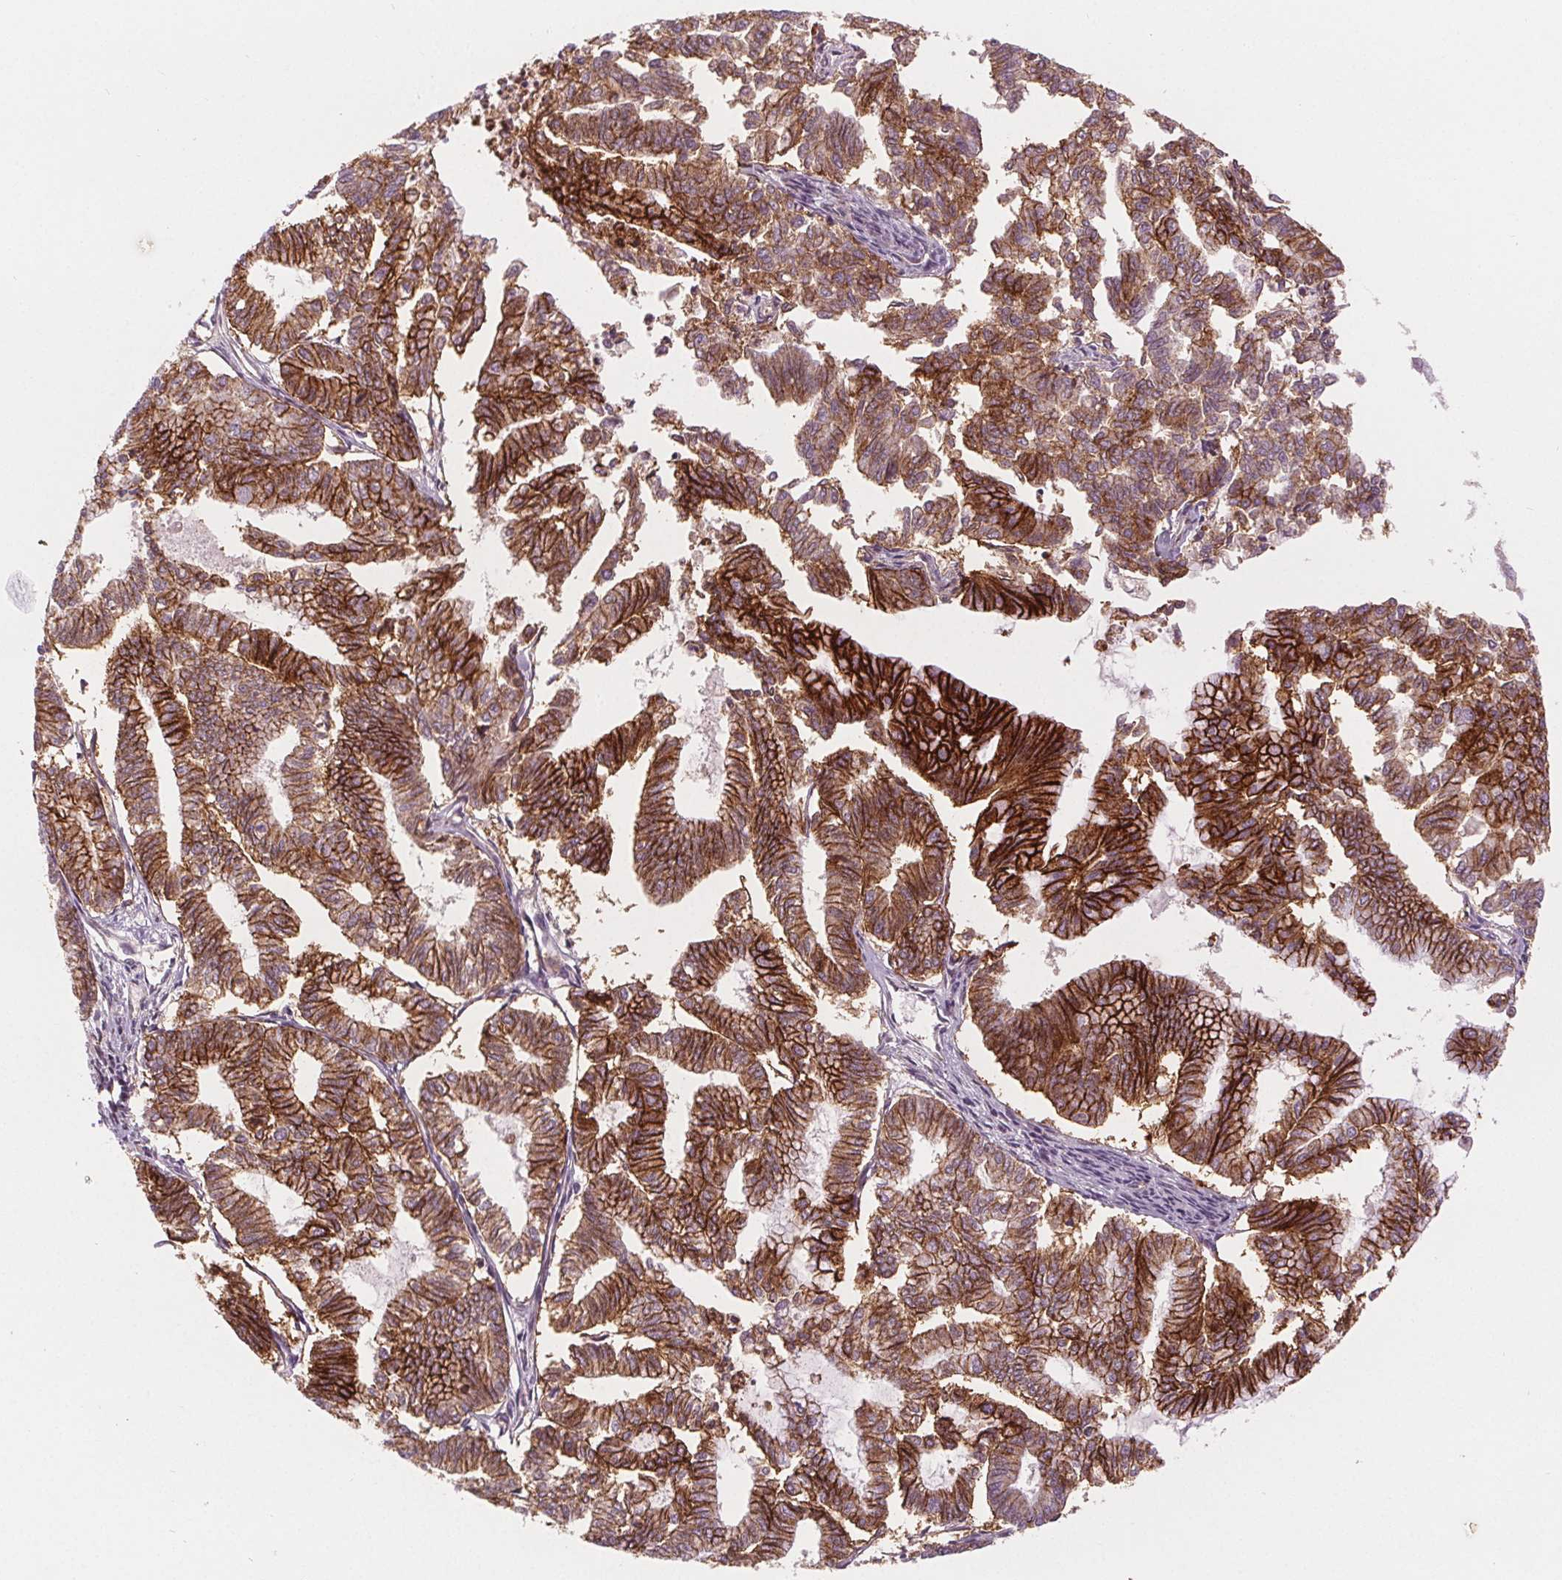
{"staining": {"intensity": "strong", "quantity": ">75%", "location": "cytoplasmic/membranous"}, "tissue": "endometrial cancer", "cell_type": "Tumor cells", "image_type": "cancer", "snomed": [{"axis": "morphology", "description": "Adenocarcinoma, NOS"}, {"axis": "topography", "description": "Endometrium"}], "caption": "Adenocarcinoma (endometrial) was stained to show a protein in brown. There is high levels of strong cytoplasmic/membranous staining in approximately >75% of tumor cells.", "gene": "ATP1A1", "patient": {"sex": "female", "age": 79}}